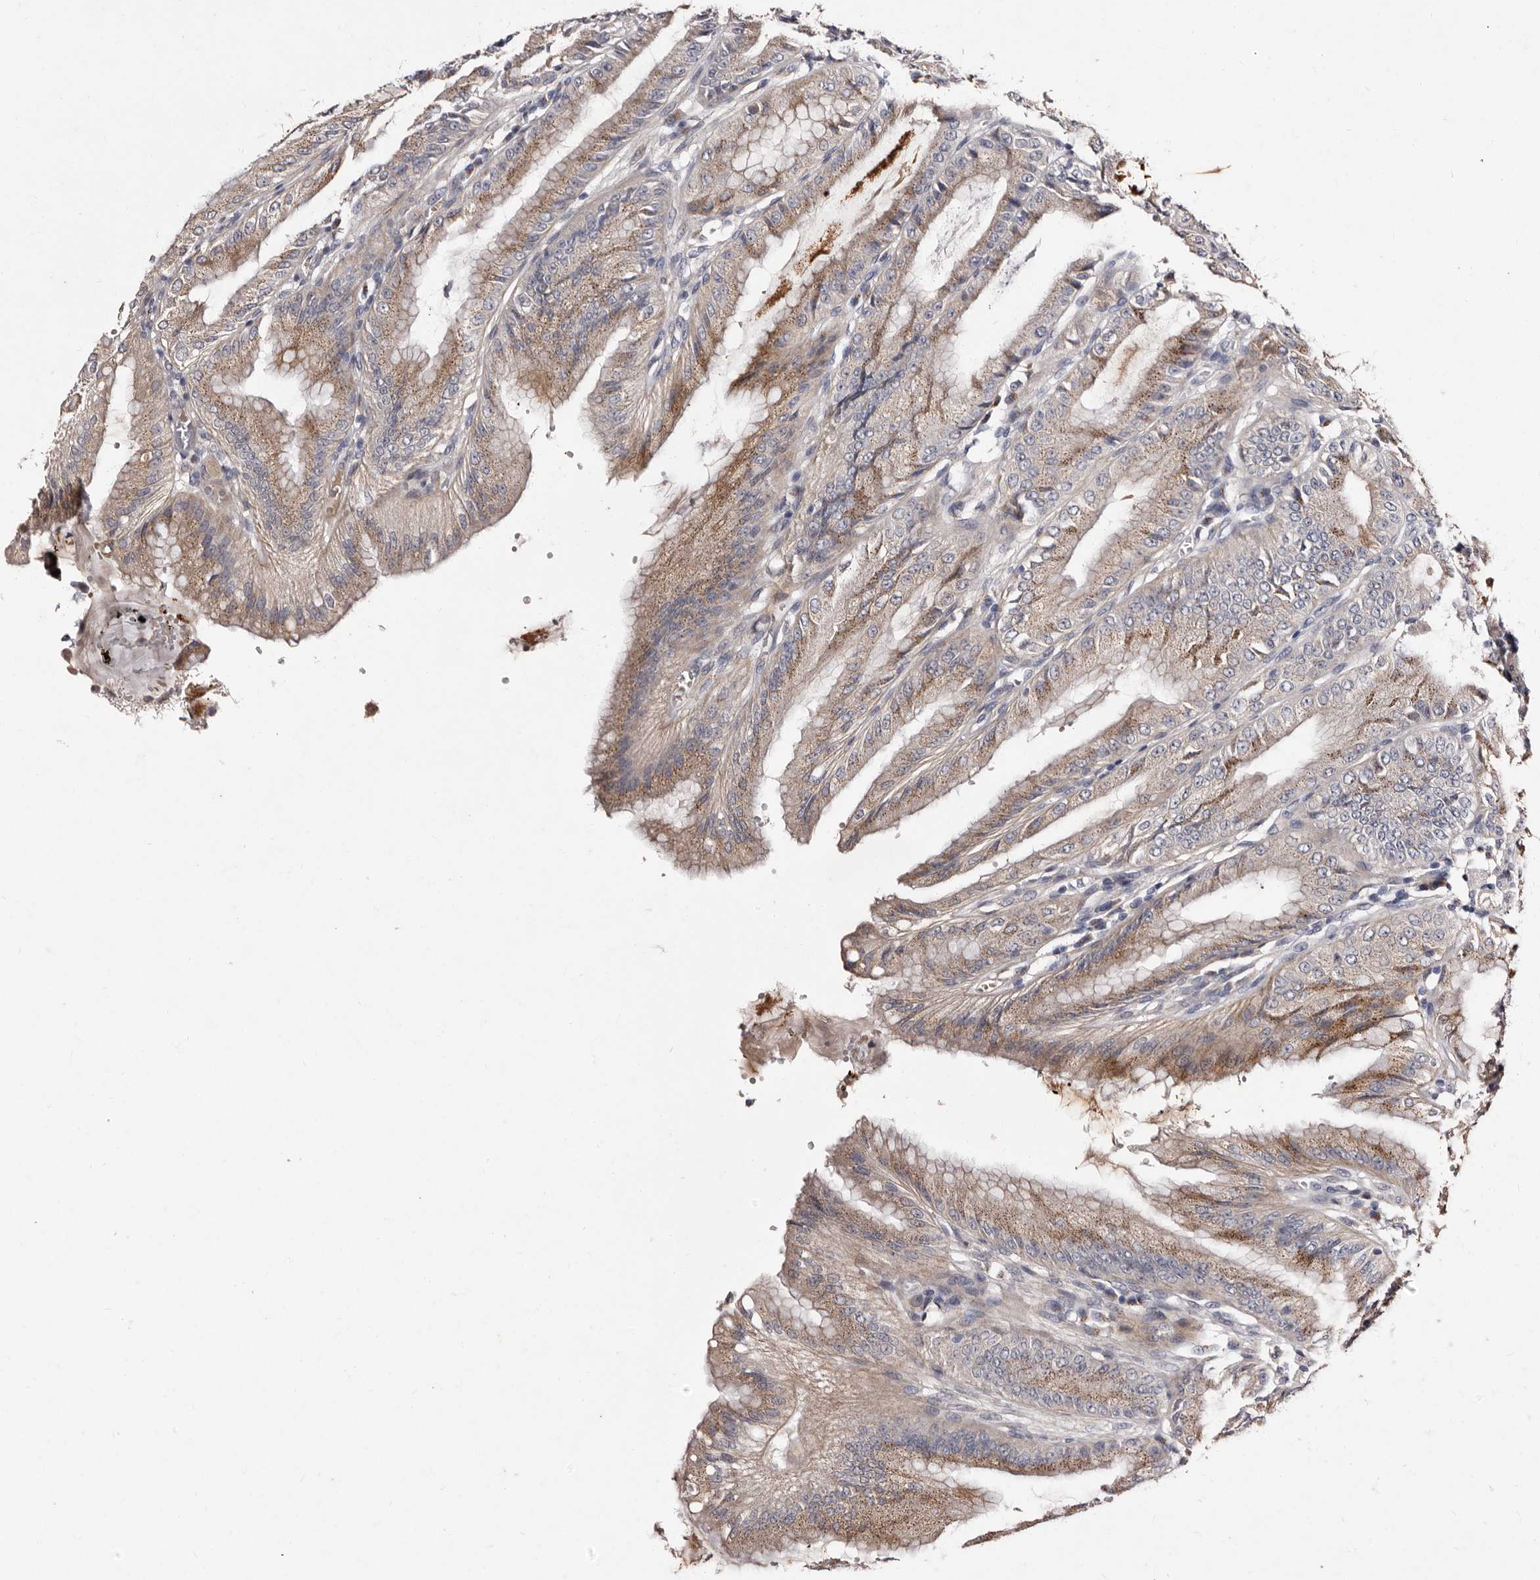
{"staining": {"intensity": "moderate", "quantity": ">75%", "location": "cytoplasmic/membranous"}, "tissue": "stomach", "cell_type": "Glandular cells", "image_type": "normal", "snomed": [{"axis": "morphology", "description": "Normal tissue, NOS"}, {"axis": "topography", "description": "Stomach, lower"}], "caption": "Immunohistochemical staining of benign human stomach exhibits moderate cytoplasmic/membranous protein positivity in about >75% of glandular cells.", "gene": "DNPH1", "patient": {"sex": "male", "age": 71}}